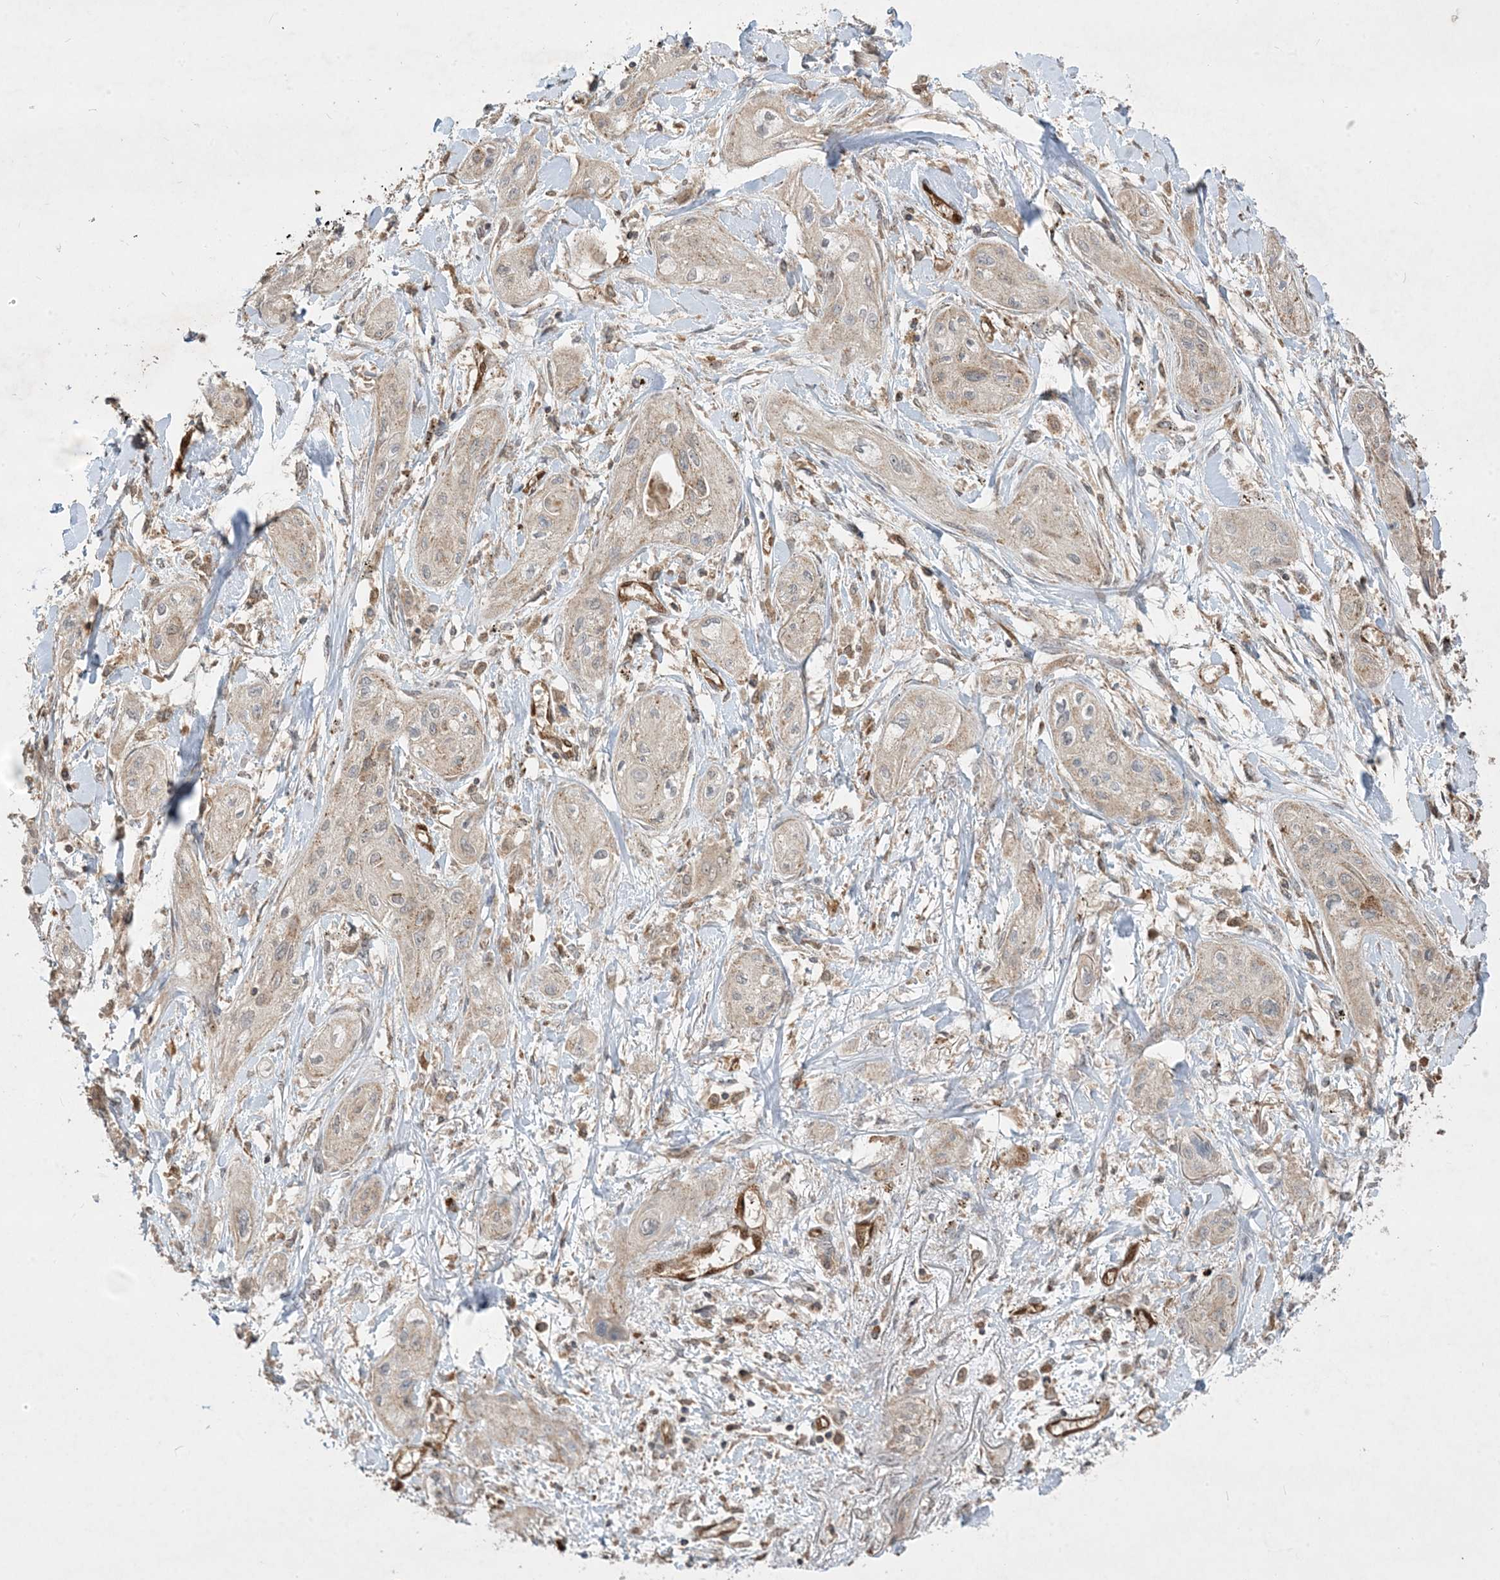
{"staining": {"intensity": "weak", "quantity": "25%-75%", "location": "cytoplasmic/membranous"}, "tissue": "lung cancer", "cell_type": "Tumor cells", "image_type": "cancer", "snomed": [{"axis": "morphology", "description": "Squamous cell carcinoma, NOS"}, {"axis": "topography", "description": "Lung"}], "caption": "Lung cancer (squamous cell carcinoma) tissue displays weak cytoplasmic/membranous expression in approximately 25%-75% of tumor cells", "gene": "PPM1F", "patient": {"sex": "female", "age": 47}}